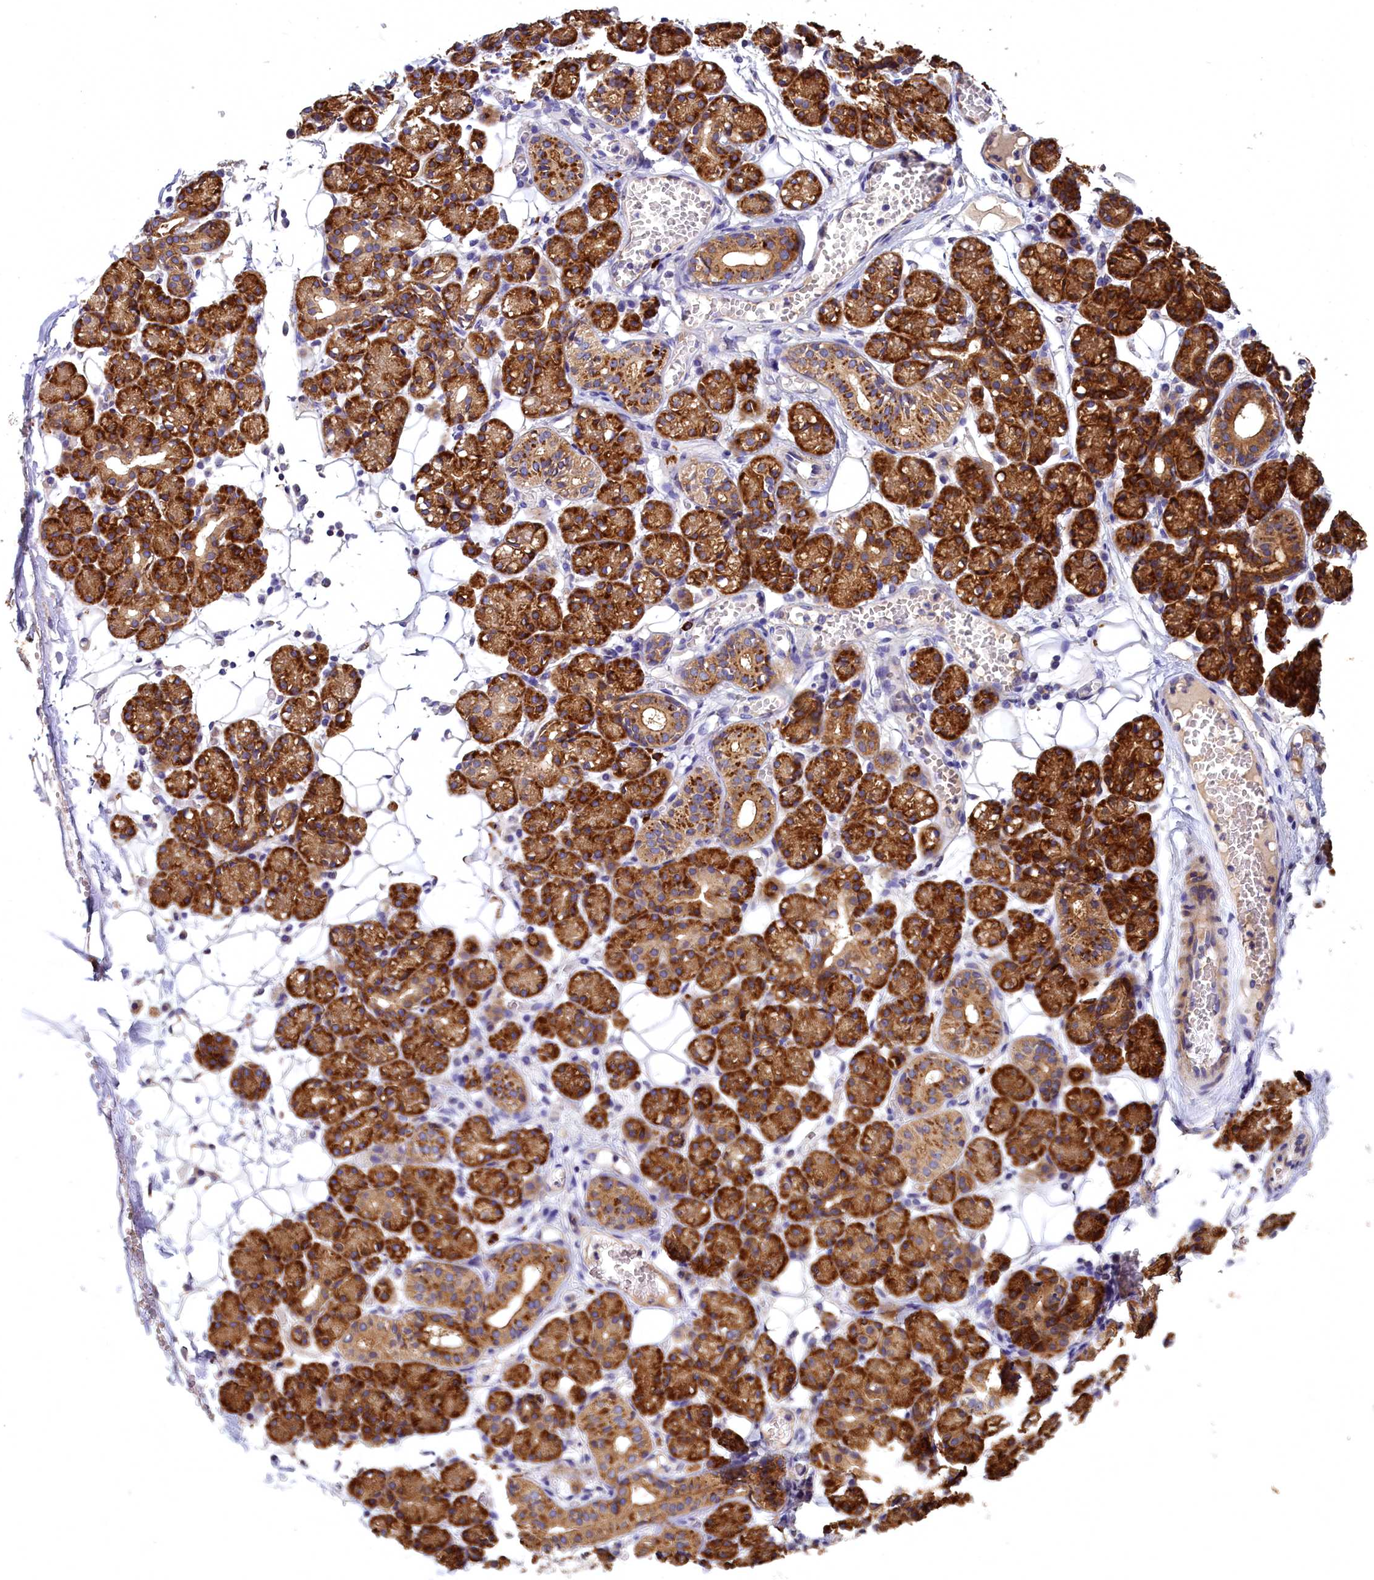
{"staining": {"intensity": "strong", "quantity": ">75%", "location": "cytoplasmic/membranous"}, "tissue": "salivary gland", "cell_type": "Glandular cells", "image_type": "normal", "snomed": [{"axis": "morphology", "description": "Normal tissue, NOS"}, {"axis": "topography", "description": "Salivary gland"}], "caption": "A high-resolution photomicrograph shows immunohistochemistry (IHC) staining of unremarkable salivary gland, which displays strong cytoplasmic/membranous positivity in about >75% of glandular cells. (IHC, brightfield microscopy, high magnification).", "gene": "EPS8L2", "patient": {"sex": "male", "age": 63}}